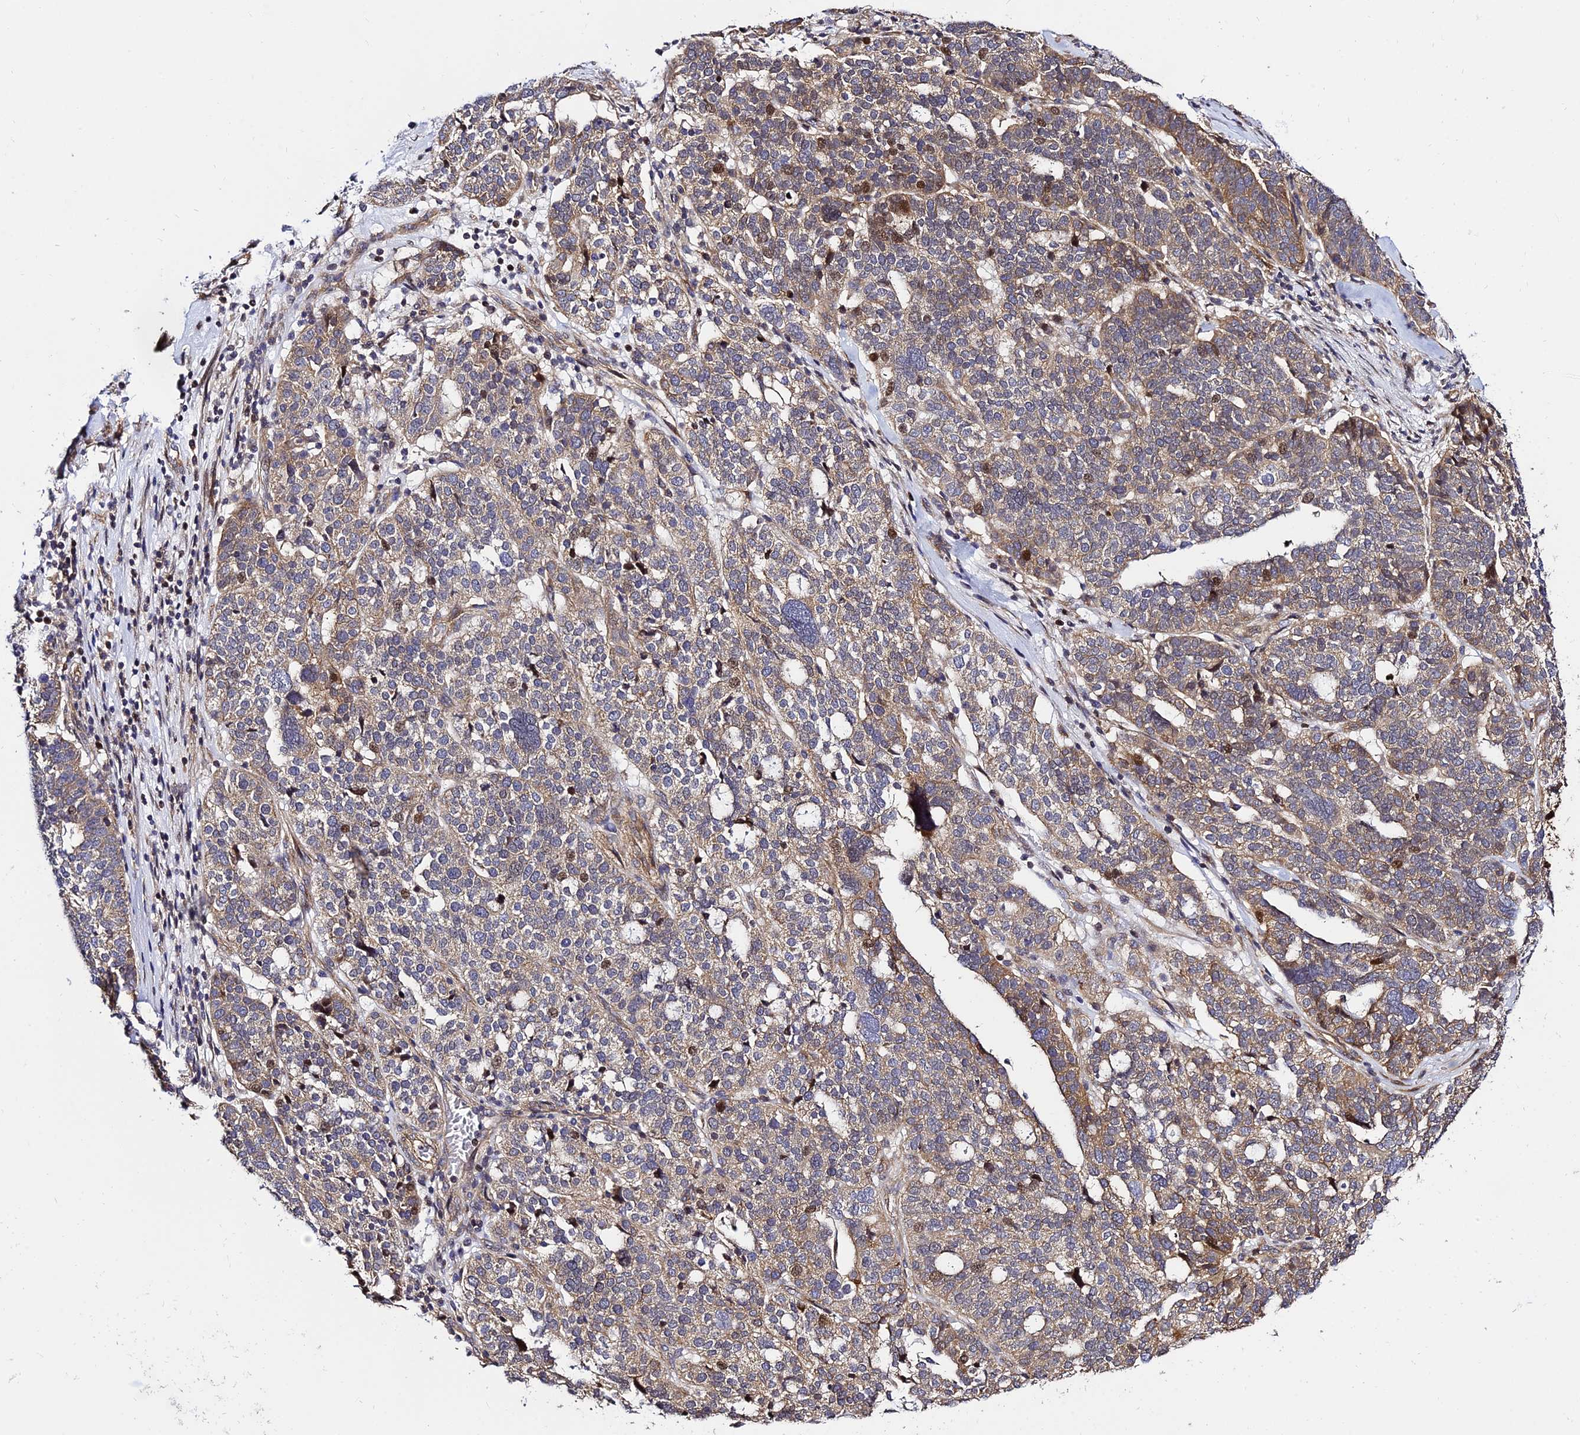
{"staining": {"intensity": "moderate", "quantity": "<25%", "location": "cytoplasmic/membranous,nuclear"}, "tissue": "ovarian cancer", "cell_type": "Tumor cells", "image_type": "cancer", "snomed": [{"axis": "morphology", "description": "Cystadenocarcinoma, serous, NOS"}, {"axis": "topography", "description": "Ovary"}], "caption": "The histopathology image demonstrates staining of serous cystadenocarcinoma (ovarian), revealing moderate cytoplasmic/membranous and nuclear protein staining (brown color) within tumor cells.", "gene": "SMG6", "patient": {"sex": "female", "age": 59}}